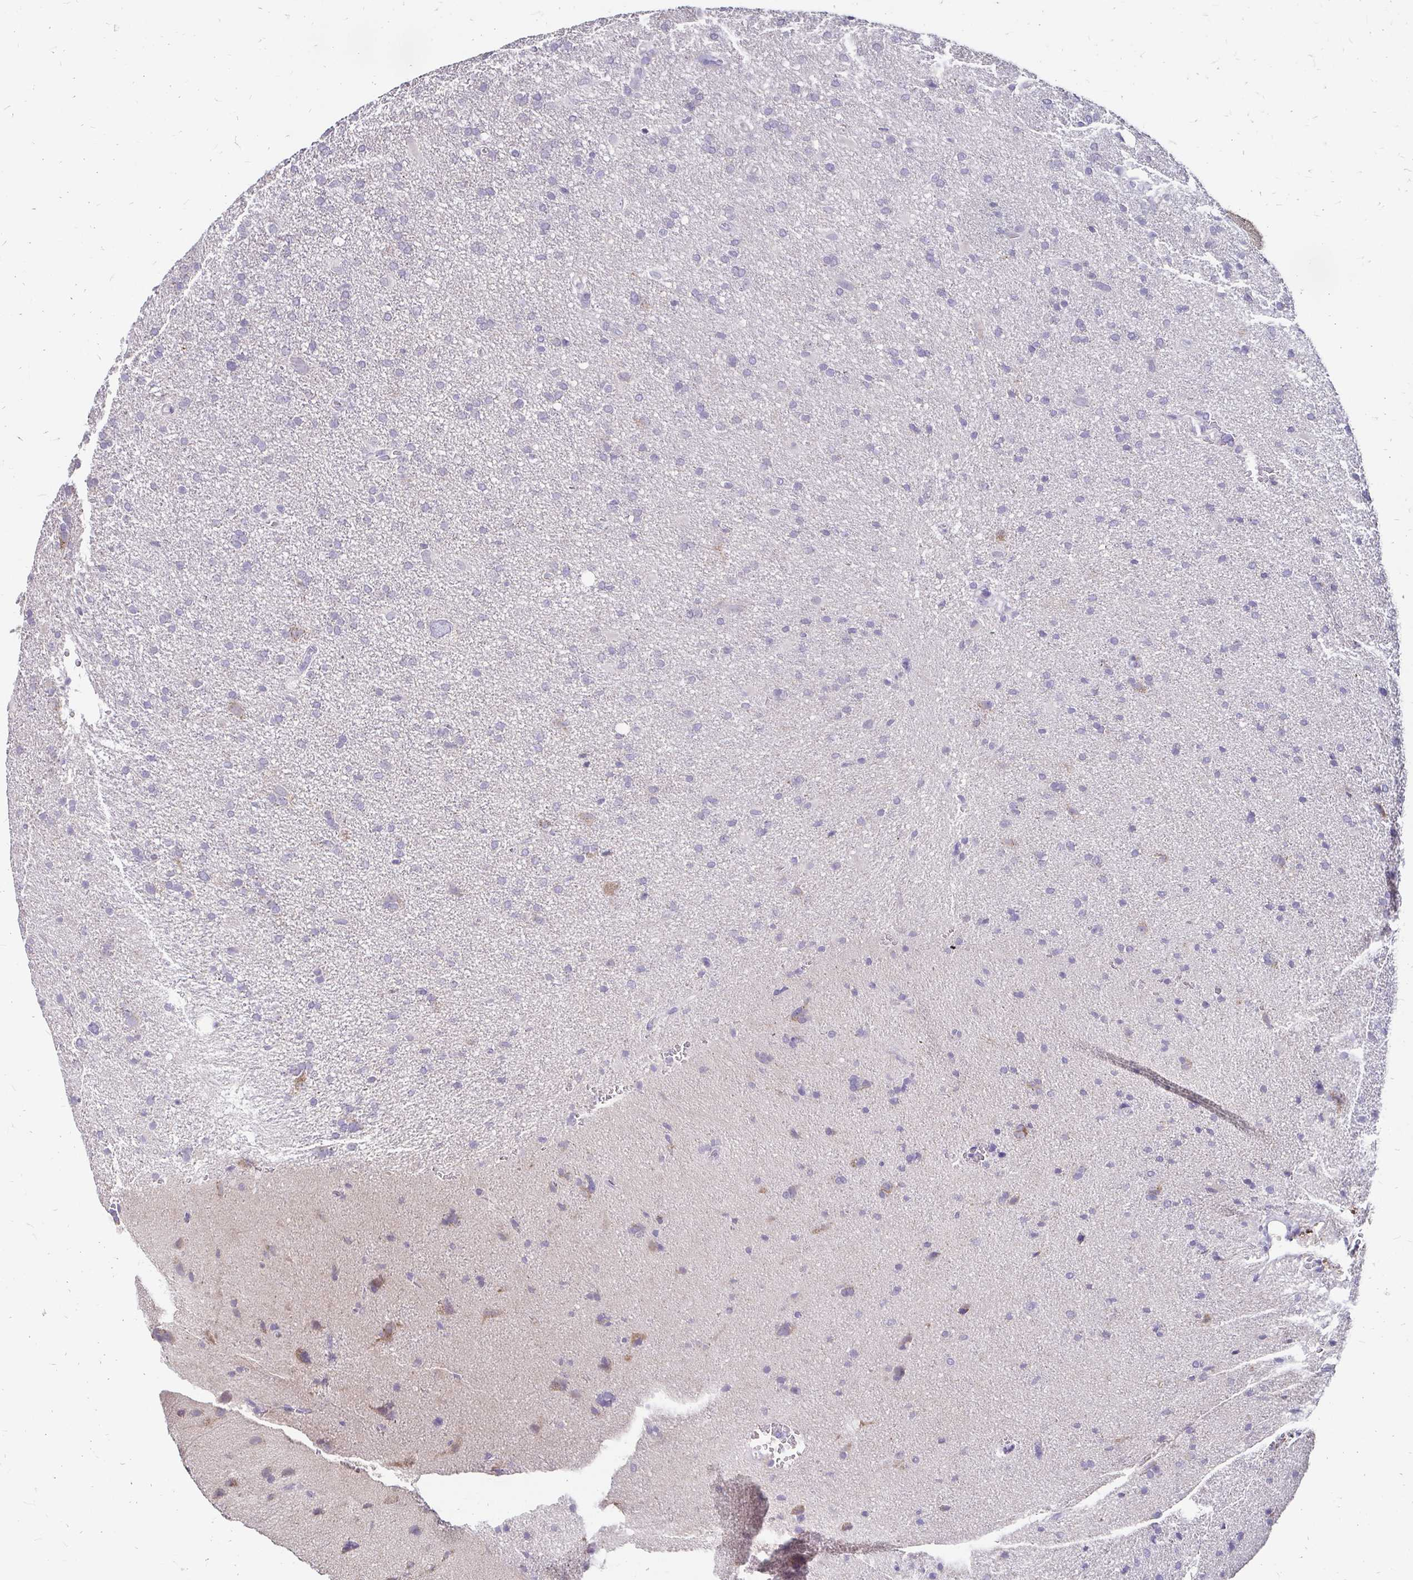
{"staining": {"intensity": "negative", "quantity": "none", "location": "none"}, "tissue": "glioma", "cell_type": "Tumor cells", "image_type": "cancer", "snomed": [{"axis": "morphology", "description": "Glioma, malignant, Low grade"}, {"axis": "topography", "description": "Brain"}], "caption": "Immunohistochemical staining of glioma displays no significant positivity in tumor cells.", "gene": "SCG3", "patient": {"sex": "male", "age": 66}}